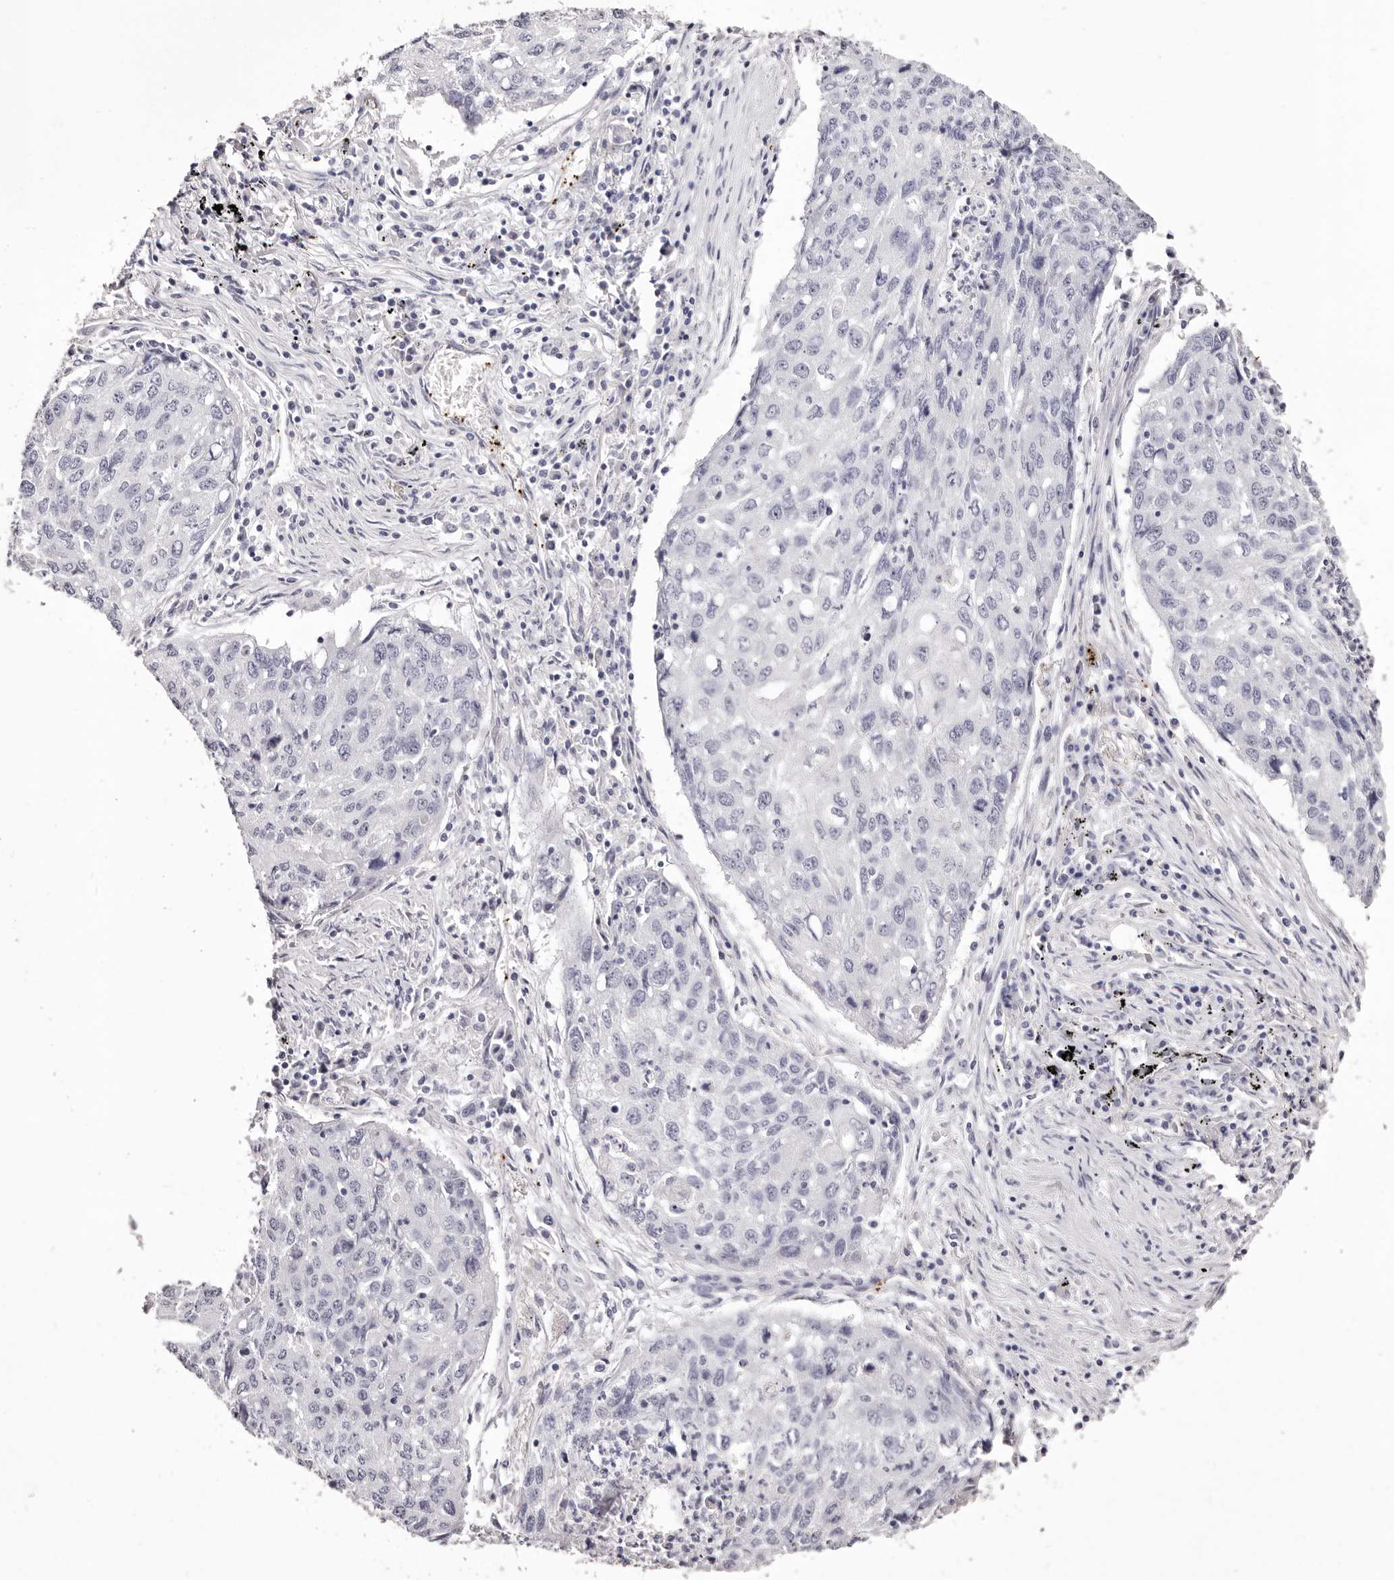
{"staining": {"intensity": "negative", "quantity": "none", "location": "none"}, "tissue": "lung cancer", "cell_type": "Tumor cells", "image_type": "cancer", "snomed": [{"axis": "morphology", "description": "Squamous cell carcinoma, NOS"}, {"axis": "topography", "description": "Lung"}], "caption": "DAB (3,3'-diaminobenzidine) immunohistochemical staining of lung squamous cell carcinoma shows no significant positivity in tumor cells.", "gene": "PF4", "patient": {"sex": "female", "age": 63}}